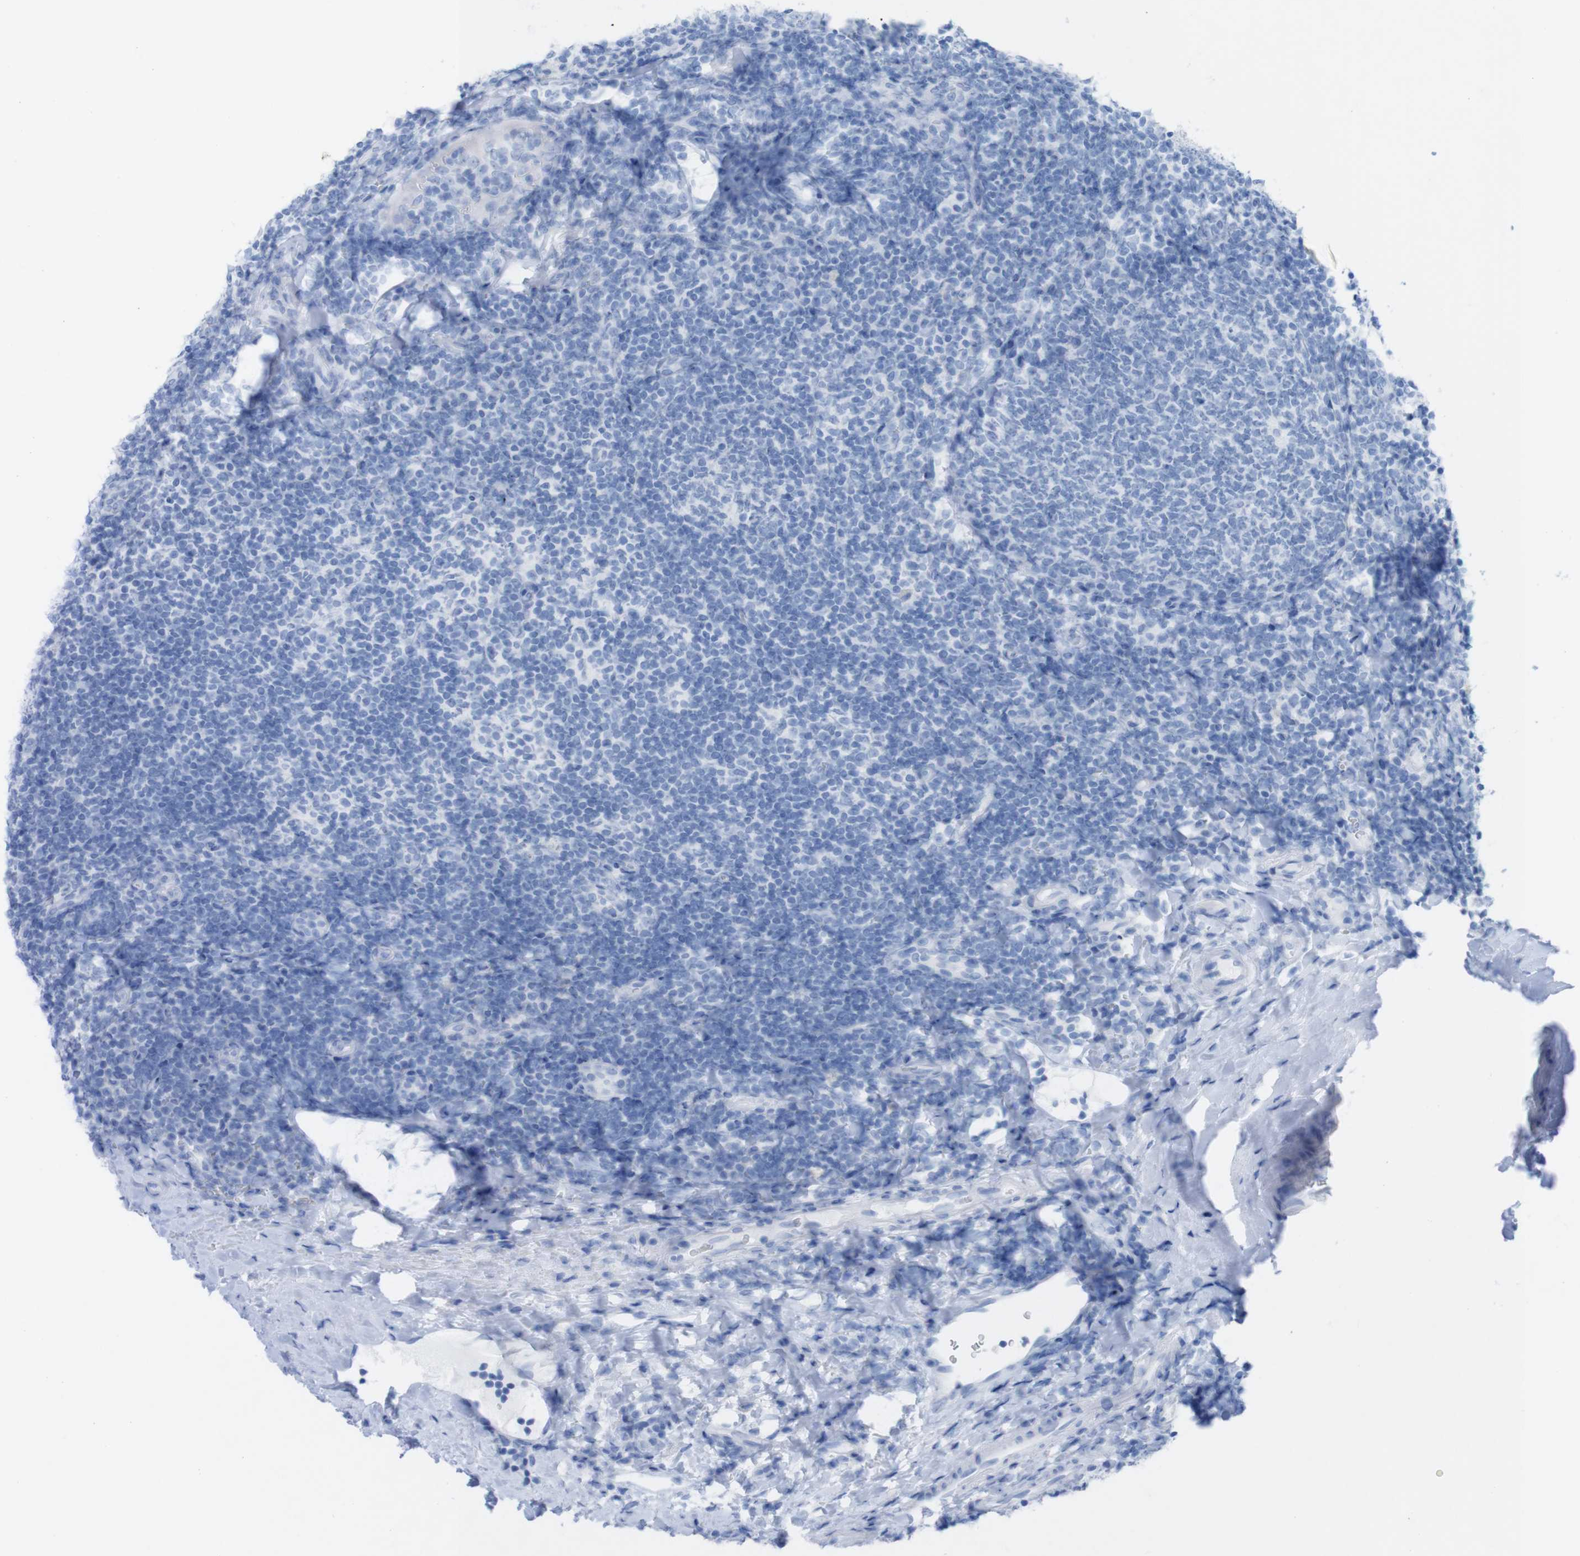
{"staining": {"intensity": "negative", "quantity": "none", "location": "none"}, "tissue": "tonsil", "cell_type": "Germinal center cells", "image_type": "normal", "snomed": [{"axis": "morphology", "description": "Normal tissue, NOS"}, {"axis": "topography", "description": "Tonsil"}], "caption": "Immunohistochemistry (IHC) photomicrograph of normal tonsil stained for a protein (brown), which demonstrates no positivity in germinal center cells.", "gene": "MYH7", "patient": {"sex": "male", "age": 37}}